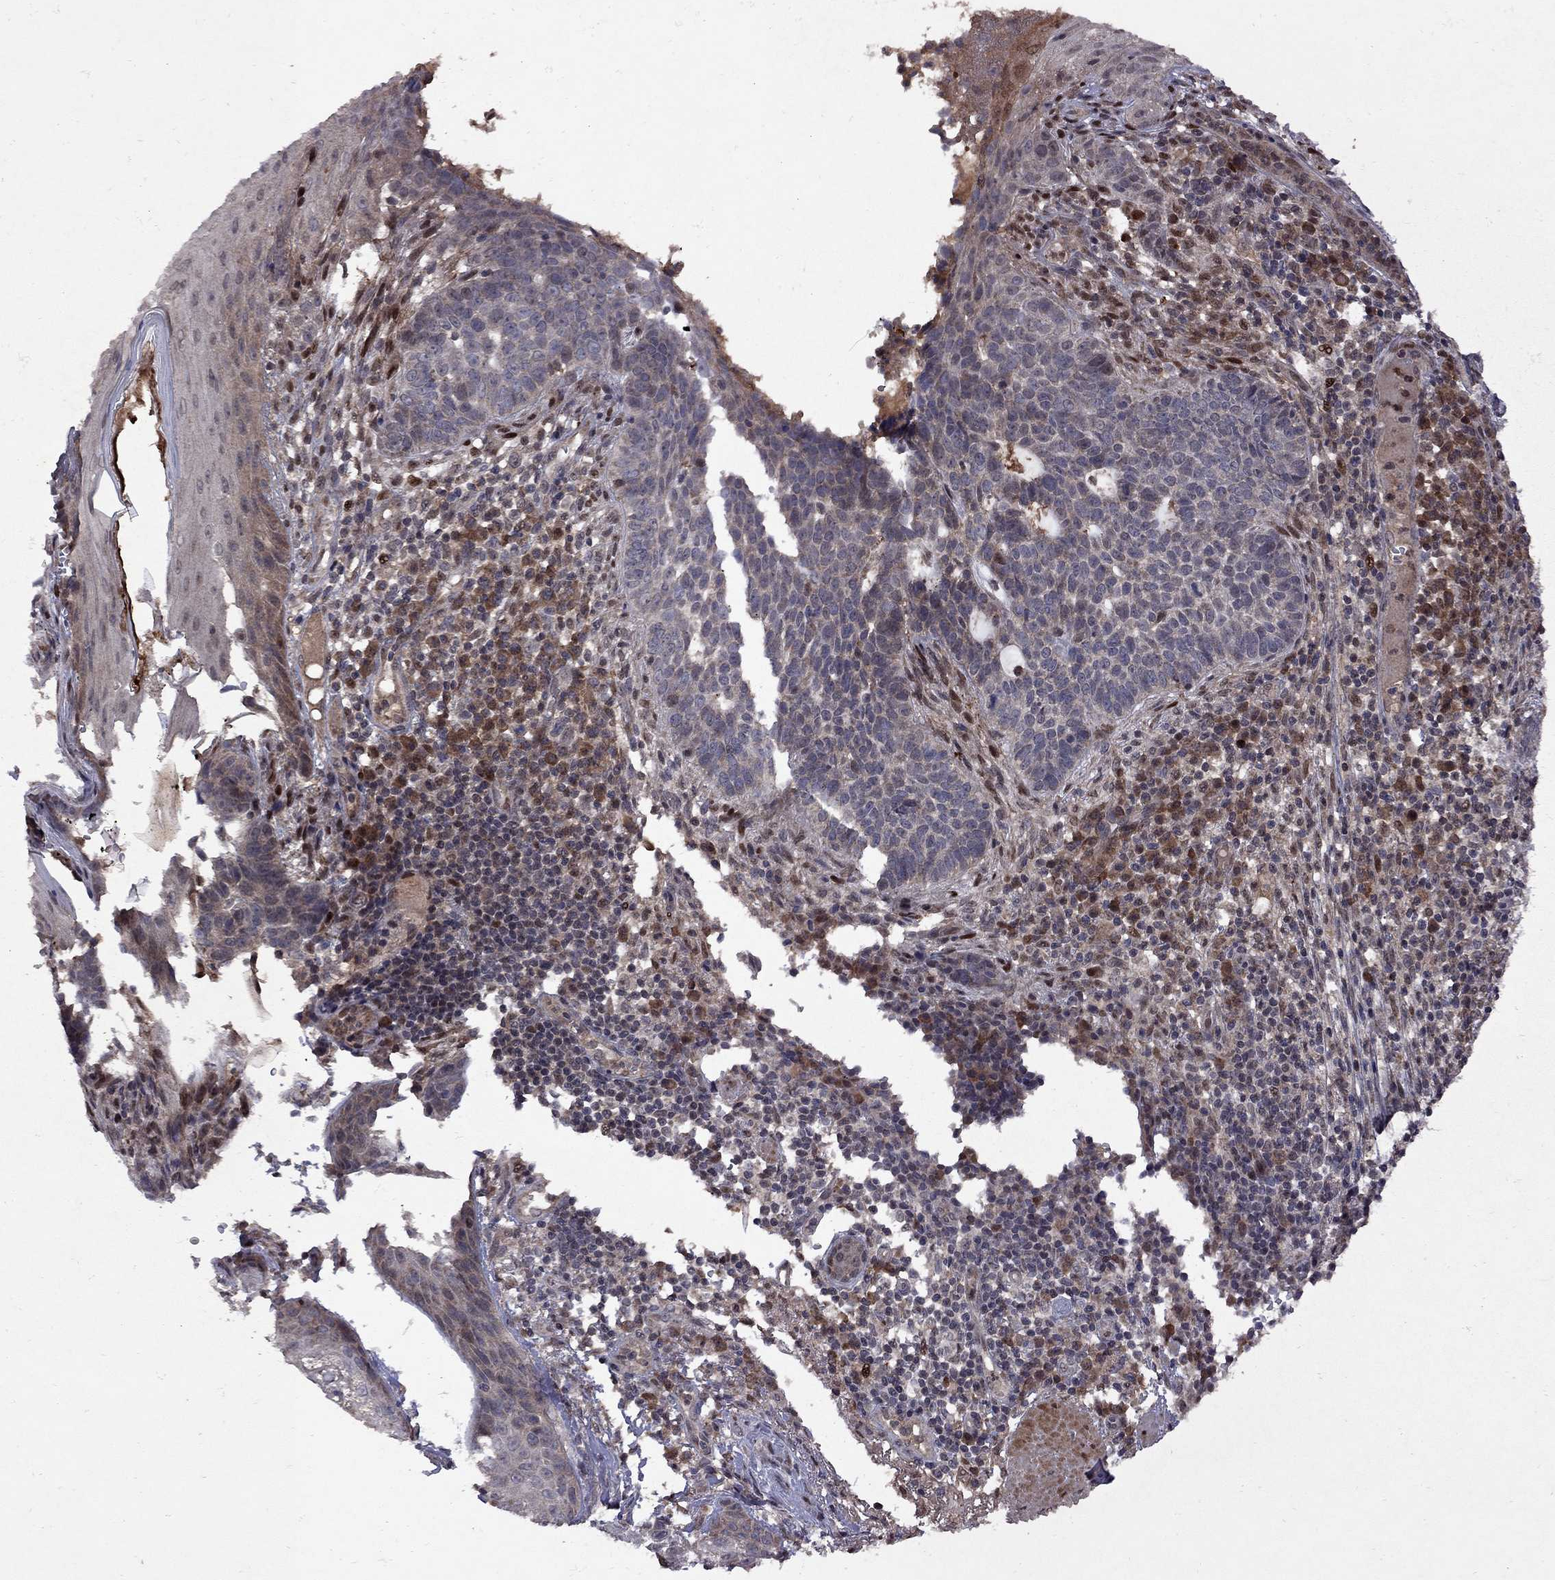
{"staining": {"intensity": "weak", "quantity": "<25%", "location": "cytoplasmic/membranous"}, "tissue": "skin cancer", "cell_type": "Tumor cells", "image_type": "cancer", "snomed": [{"axis": "morphology", "description": "Basal cell carcinoma"}, {"axis": "topography", "description": "Skin"}], "caption": "The image displays no staining of tumor cells in basal cell carcinoma (skin). The staining was performed using DAB to visualize the protein expression in brown, while the nuclei were stained in blue with hematoxylin (Magnification: 20x).", "gene": "IPP", "patient": {"sex": "female", "age": 69}}